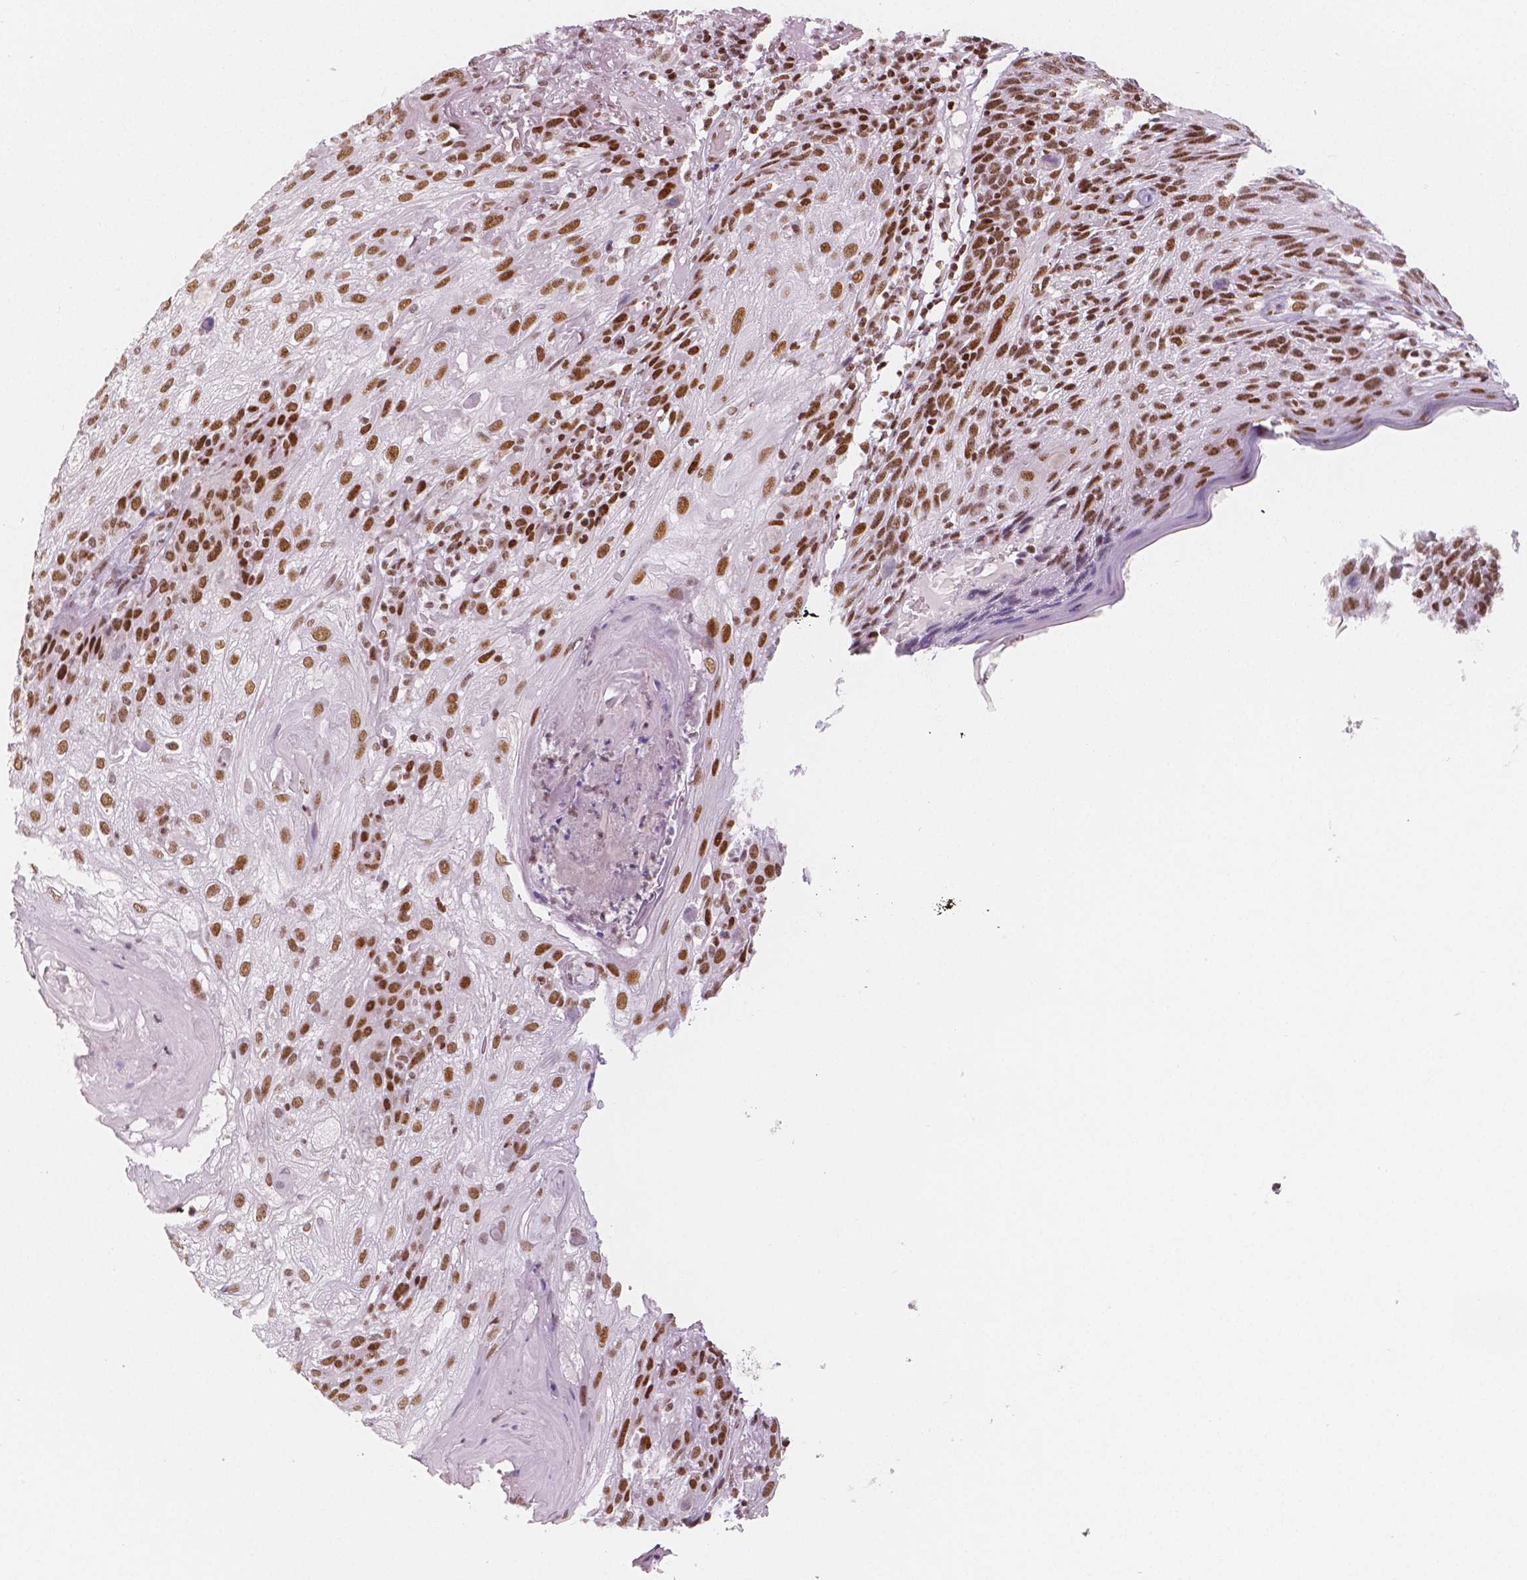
{"staining": {"intensity": "strong", "quantity": ">75%", "location": "nuclear"}, "tissue": "skin cancer", "cell_type": "Tumor cells", "image_type": "cancer", "snomed": [{"axis": "morphology", "description": "Normal tissue, NOS"}, {"axis": "morphology", "description": "Squamous cell carcinoma, NOS"}, {"axis": "topography", "description": "Skin"}], "caption": "A brown stain labels strong nuclear positivity of a protein in skin cancer tumor cells. (DAB IHC with brightfield microscopy, high magnification).", "gene": "HDAC1", "patient": {"sex": "female", "age": 83}}